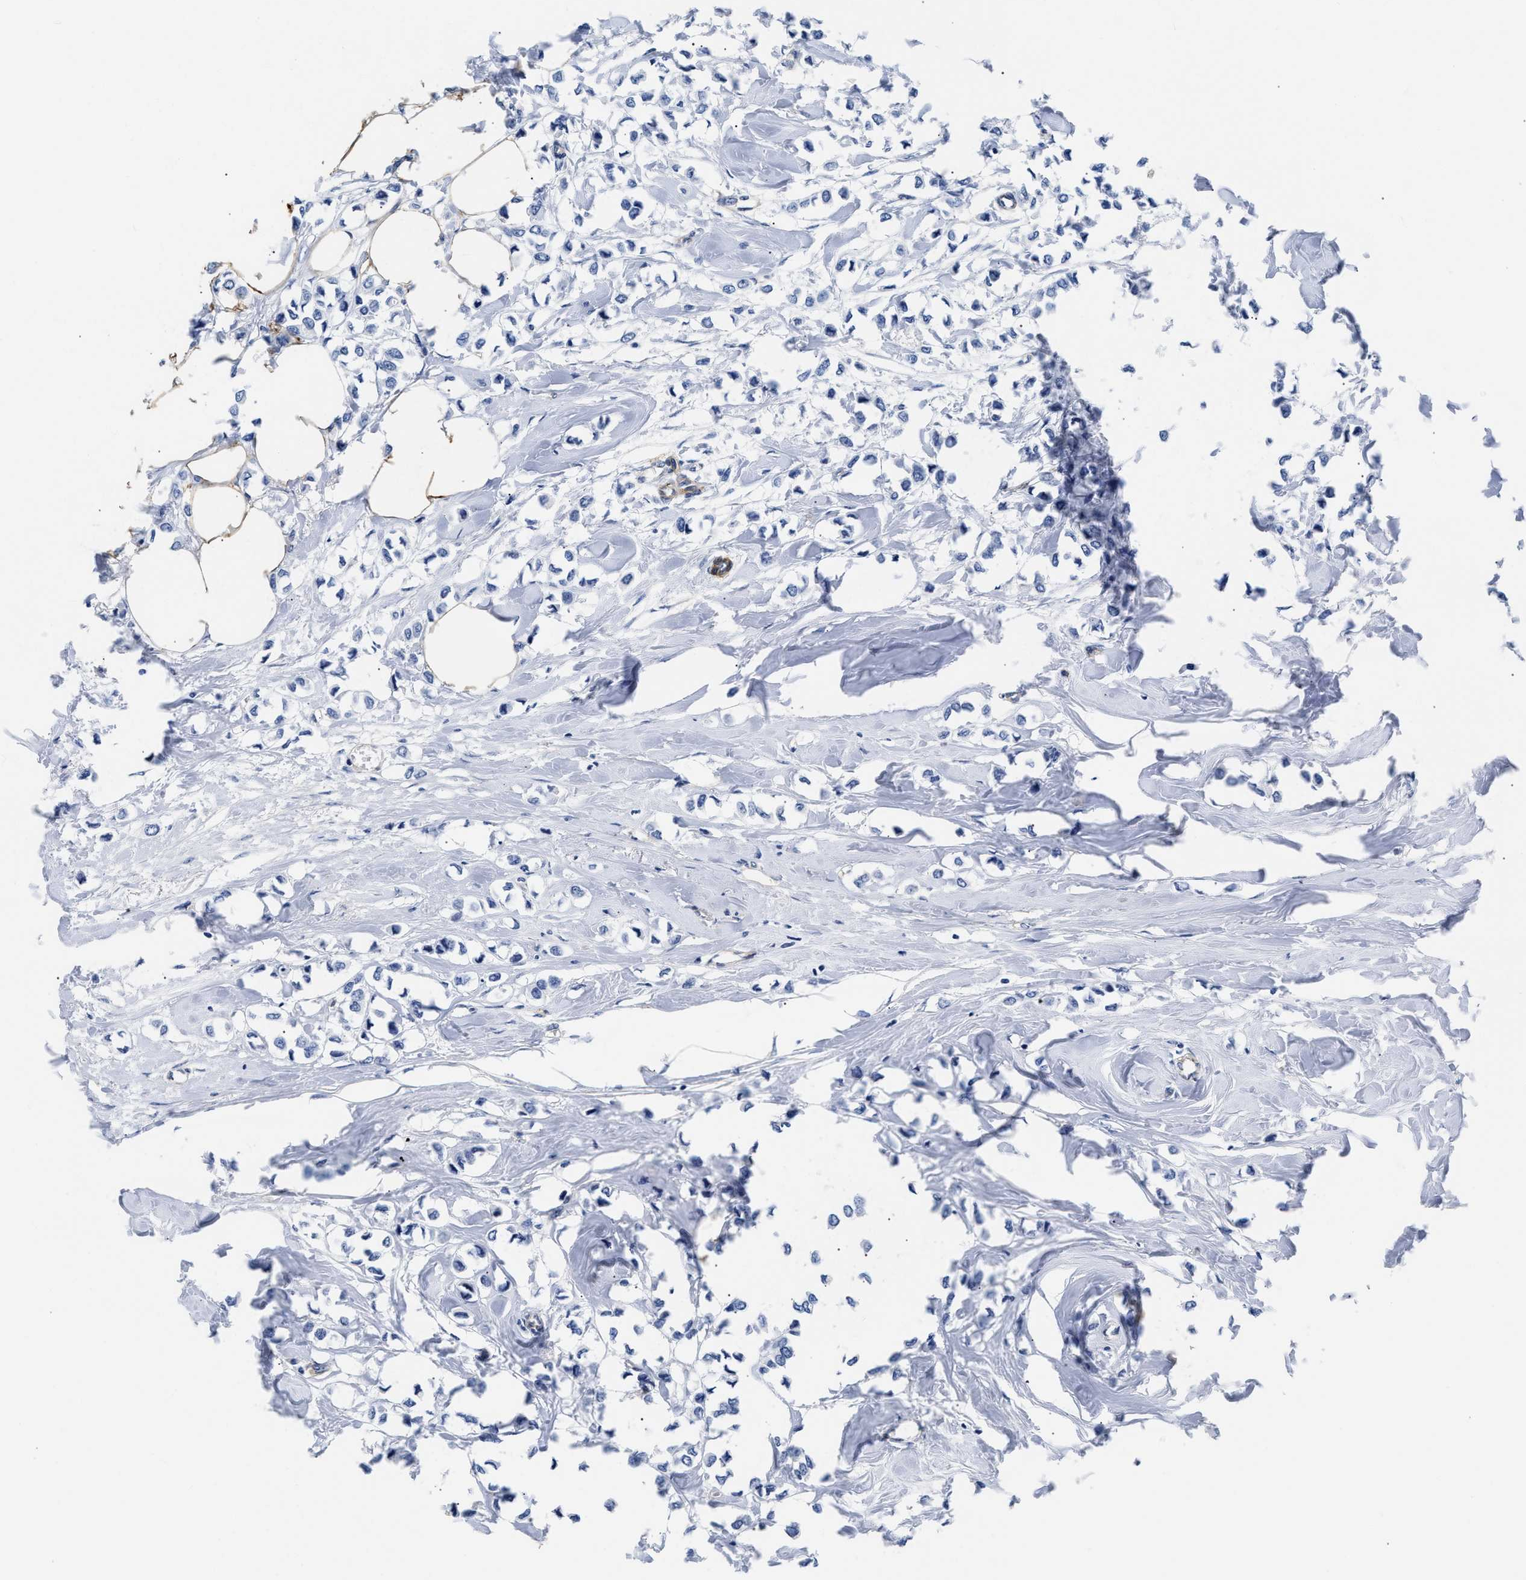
{"staining": {"intensity": "negative", "quantity": "none", "location": "none"}, "tissue": "breast cancer", "cell_type": "Tumor cells", "image_type": "cancer", "snomed": [{"axis": "morphology", "description": "Lobular carcinoma"}, {"axis": "topography", "description": "Breast"}], "caption": "Immunohistochemistry histopathology image of neoplastic tissue: human breast cancer (lobular carcinoma) stained with DAB (3,3'-diaminobenzidine) demonstrates no significant protein expression in tumor cells. (Immunohistochemistry (ihc), brightfield microscopy, high magnification).", "gene": "TRIM29", "patient": {"sex": "female", "age": 51}}